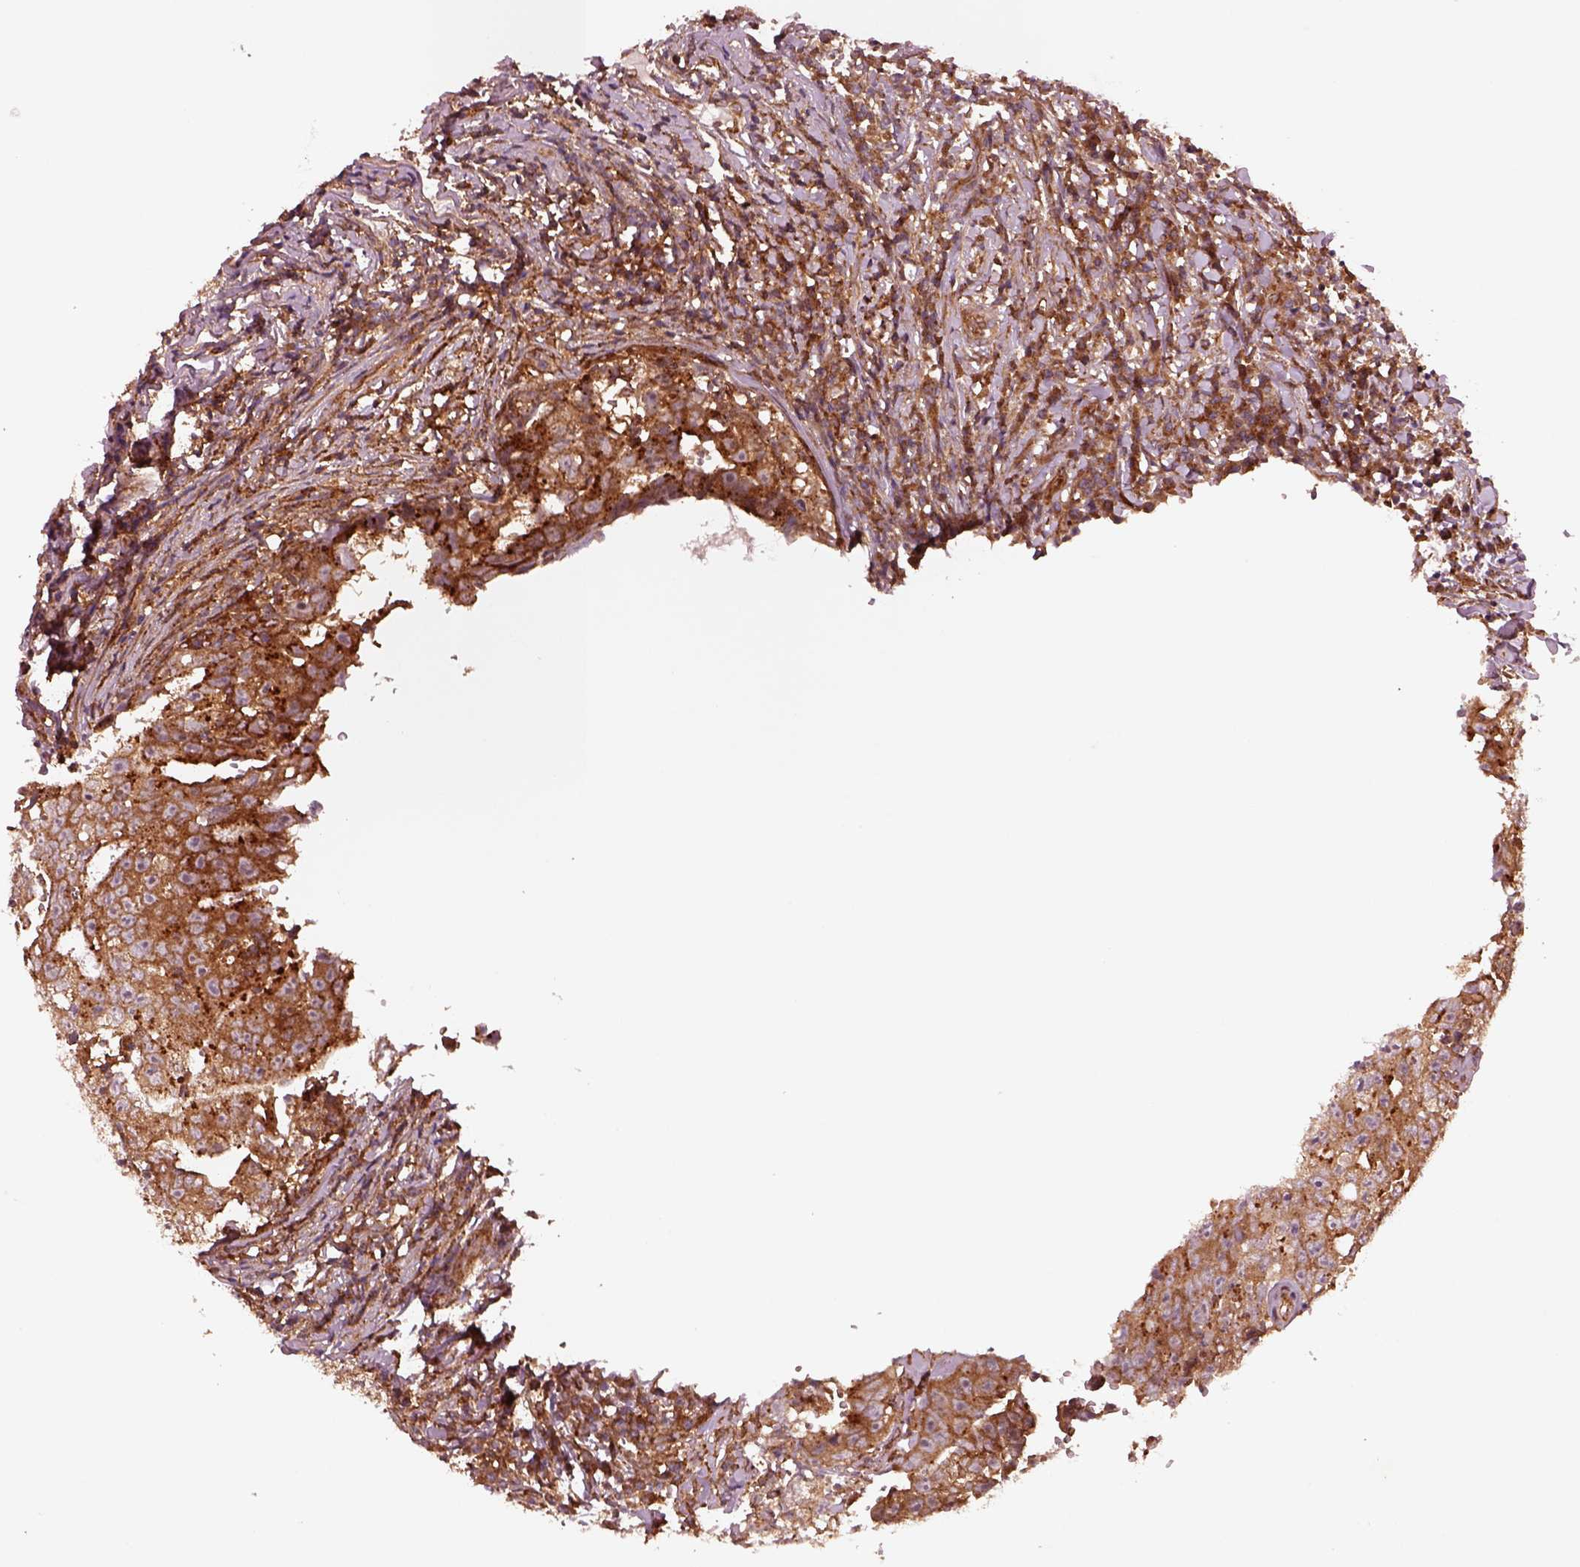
{"staining": {"intensity": "strong", "quantity": "25%-75%", "location": "cytoplasmic/membranous"}, "tissue": "testis cancer", "cell_type": "Tumor cells", "image_type": "cancer", "snomed": [{"axis": "morphology", "description": "Carcinoma, Embryonal, NOS"}, {"axis": "topography", "description": "Testis"}], "caption": "A histopathology image of testis cancer stained for a protein displays strong cytoplasmic/membranous brown staining in tumor cells. The staining was performed using DAB (3,3'-diaminobenzidine) to visualize the protein expression in brown, while the nuclei were stained in blue with hematoxylin (Magnification: 20x).", "gene": "WASHC2A", "patient": {"sex": "male", "age": 36}}